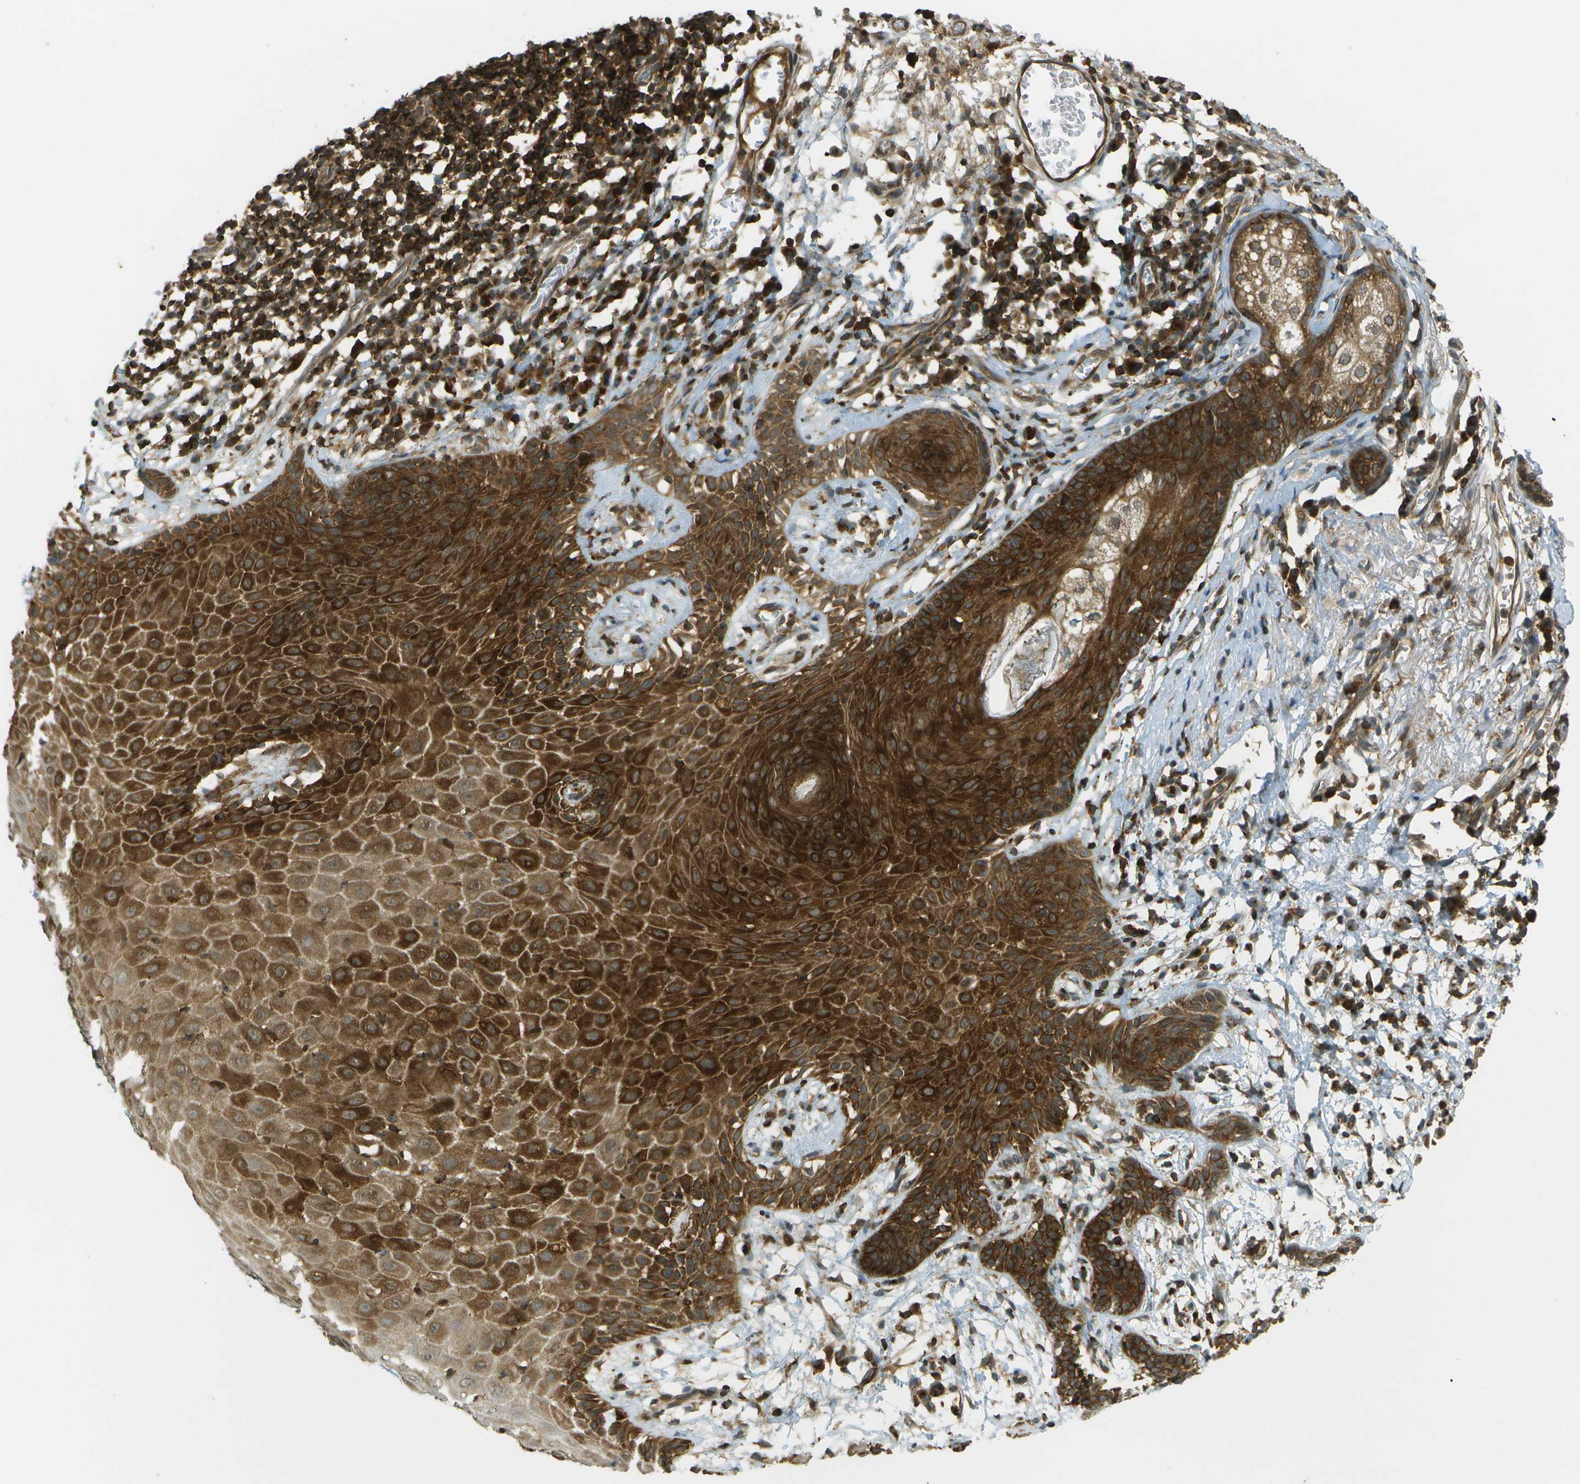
{"staining": {"intensity": "strong", "quantity": "25%-75%", "location": "cytoplasmic/membranous"}, "tissue": "skin cancer", "cell_type": "Tumor cells", "image_type": "cancer", "snomed": [{"axis": "morphology", "description": "Basal cell carcinoma"}, {"axis": "topography", "description": "Skin"}], "caption": "Immunohistochemistry (IHC) of basal cell carcinoma (skin) displays high levels of strong cytoplasmic/membranous expression in about 25%-75% of tumor cells.", "gene": "TMTC1", "patient": {"sex": "male", "age": 85}}